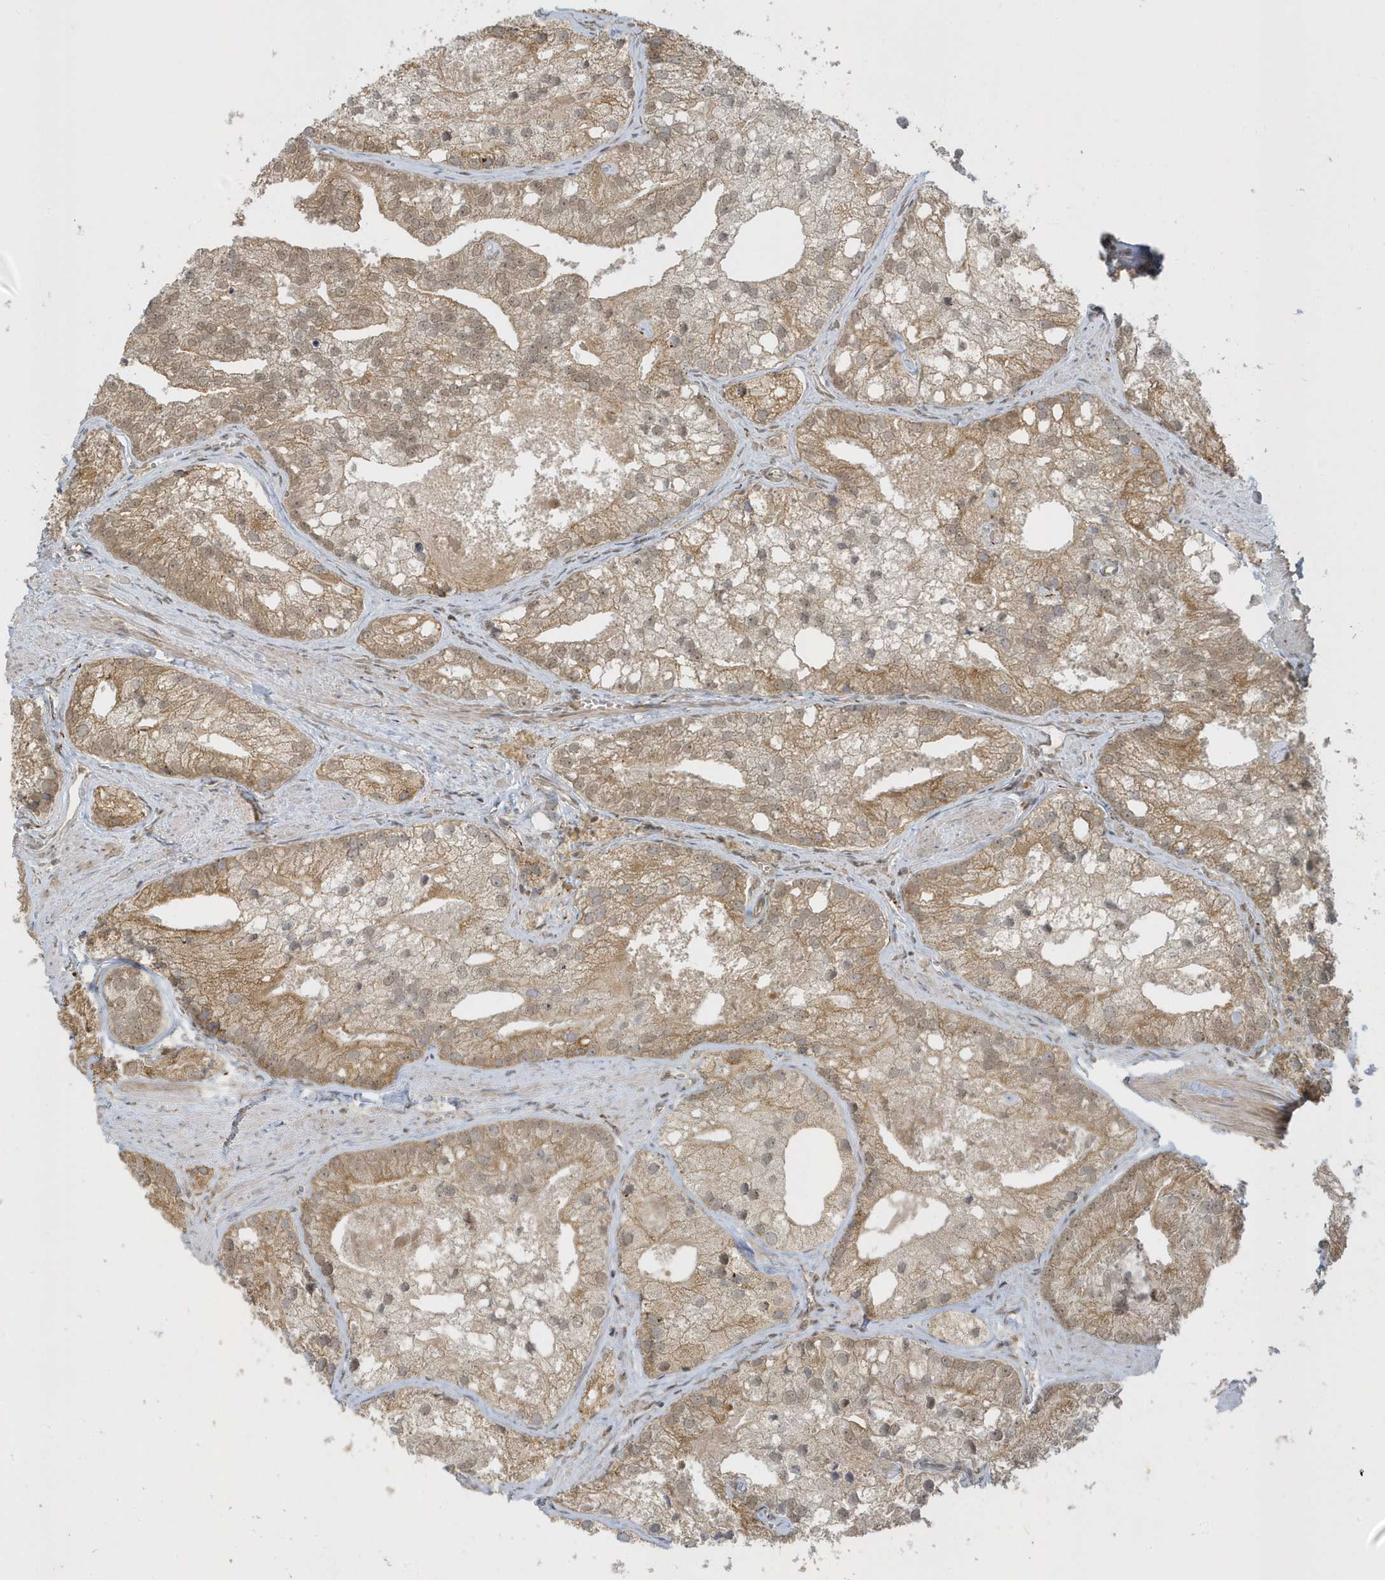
{"staining": {"intensity": "moderate", "quantity": ">75%", "location": "cytoplasmic/membranous"}, "tissue": "prostate cancer", "cell_type": "Tumor cells", "image_type": "cancer", "snomed": [{"axis": "morphology", "description": "Adenocarcinoma, Low grade"}, {"axis": "topography", "description": "Prostate"}], "caption": "Immunohistochemistry image of human low-grade adenocarcinoma (prostate) stained for a protein (brown), which displays medium levels of moderate cytoplasmic/membranous expression in about >75% of tumor cells.", "gene": "METTL21A", "patient": {"sex": "male", "age": 69}}